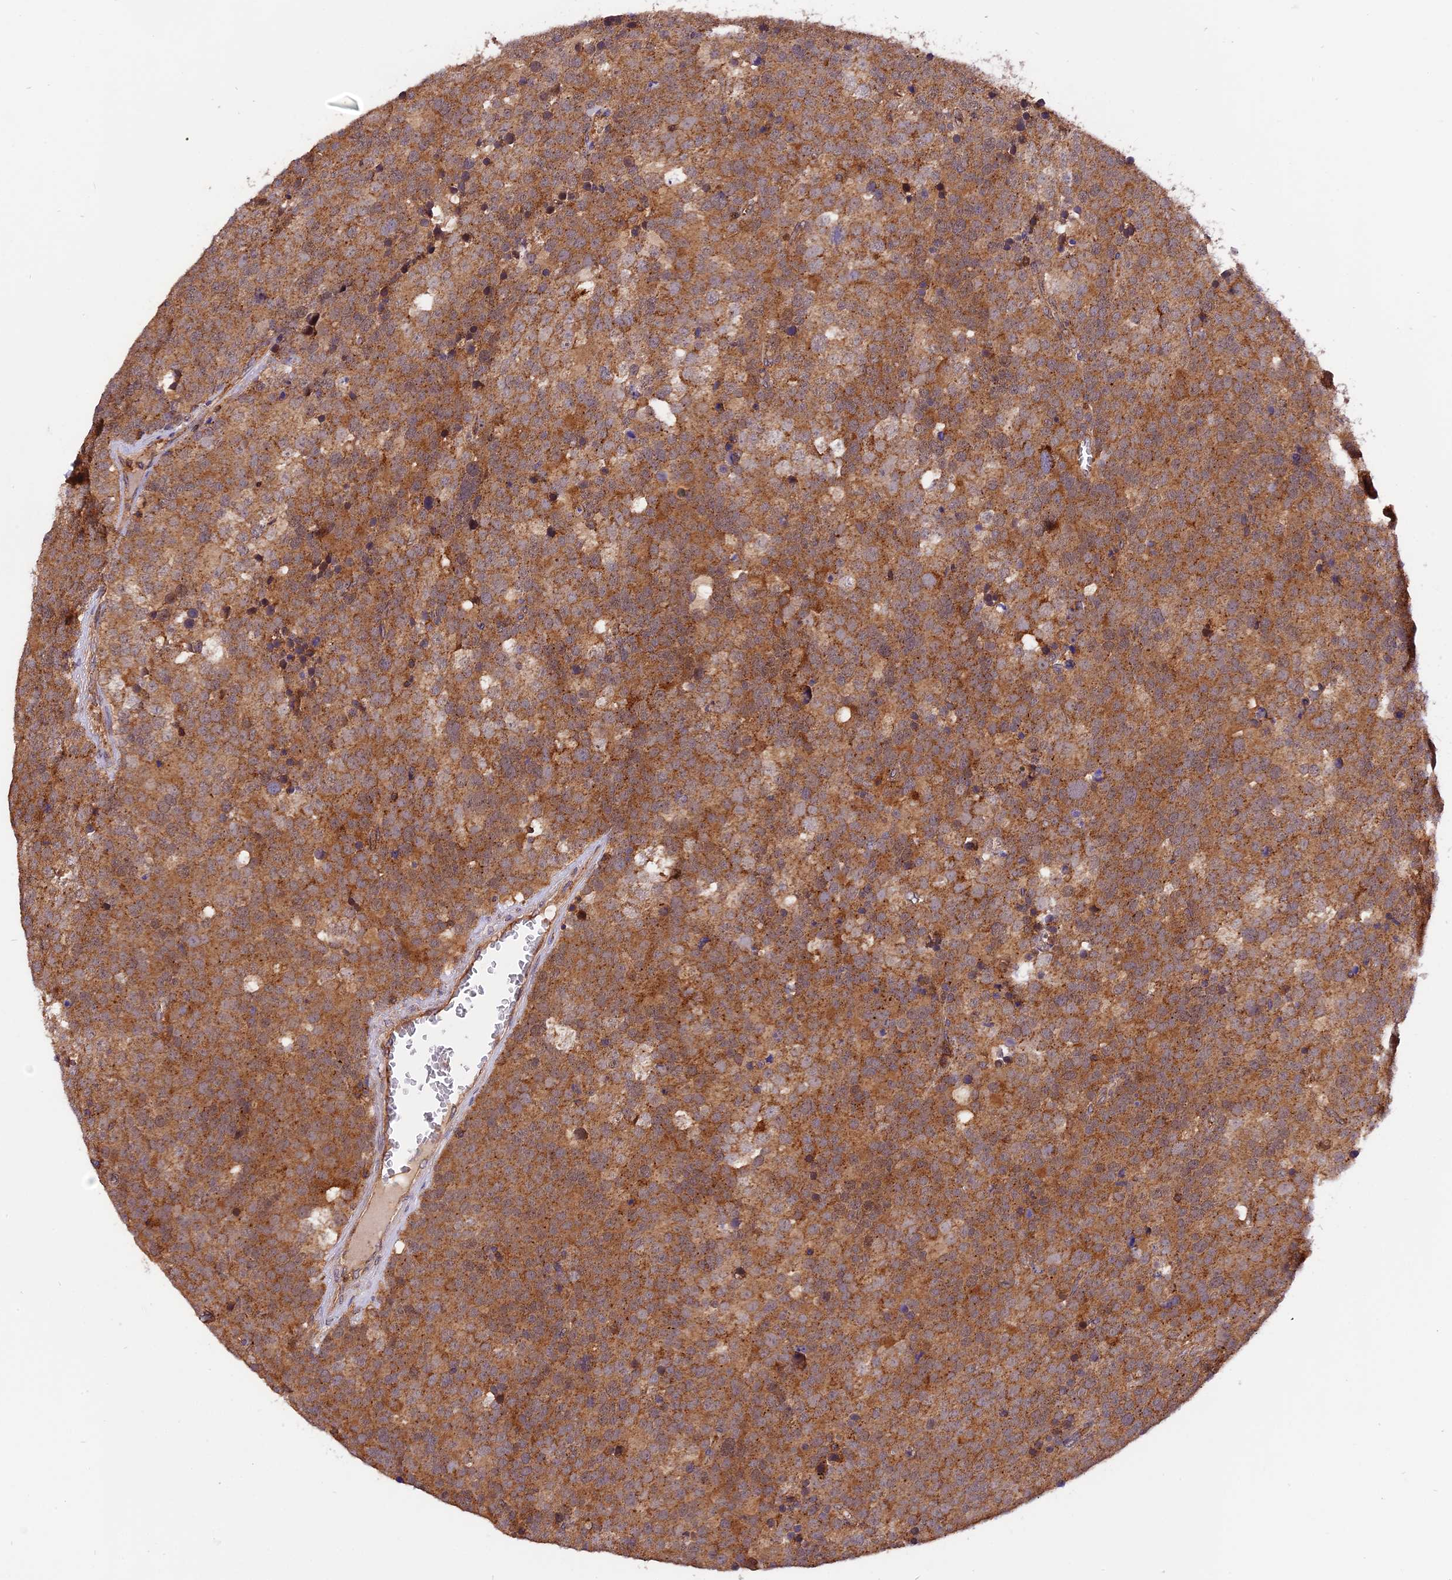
{"staining": {"intensity": "moderate", "quantity": ">75%", "location": "cytoplasmic/membranous"}, "tissue": "testis cancer", "cell_type": "Tumor cells", "image_type": "cancer", "snomed": [{"axis": "morphology", "description": "Seminoma, NOS"}, {"axis": "topography", "description": "Testis"}], "caption": "This photomicrograph reveals testis cancer (seminoma) stained with immunohistochemistry (IHC) to label a protein in brown. The cytoplasmic/membranous of tumor cells show moderate positivity for the protein. Nuclei are counter-stained blue.", "gene": "PEX3", "patient": {"sex": "male", "age": 71}}